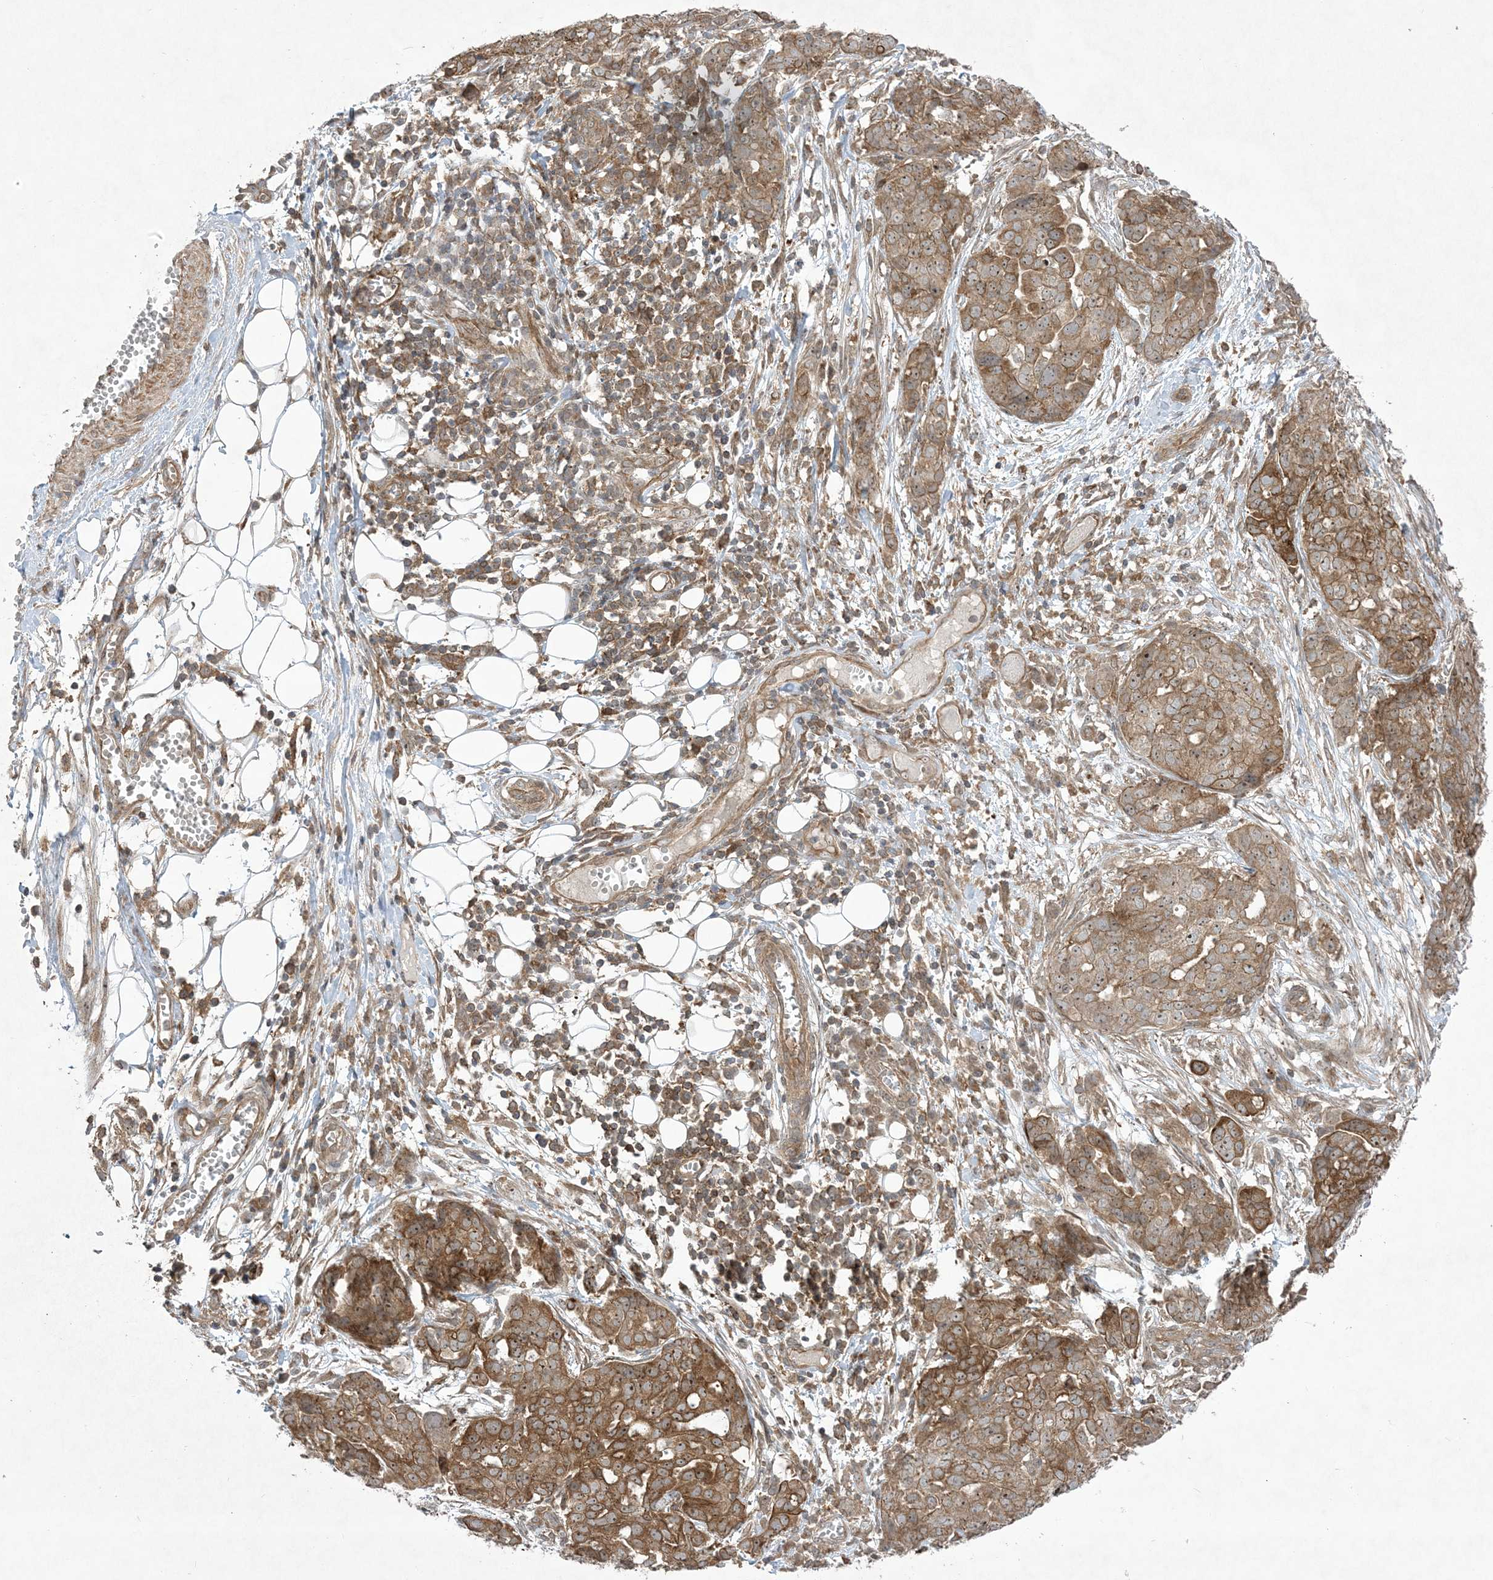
{"staining": {"intensity": "moderate", "quantity": ">75%", "location": "cytoplasmic/membranous,nuclear"}, "tissue": "ovarian cancer", "cell_type": "Tumor cells", "image_type": "cancer", "snomed": [{"axis": "morphology", "description": "Cystadenocarcinoma, serous, NOS"}, {"axis": "topography", "description": "Soft tissue"}, {"axis": "topography", "description": "Ovary"}], "caption": "Moderate cytoplasmic/membranous and nuclear staining for a protein is appreciated in approximately >75% of tumor cells of serous cystadenocarcinoma (ovarian) using immunohistochemistry.", "gene": "SOGA3", "patient": {"sex": "female", "age": 57}}